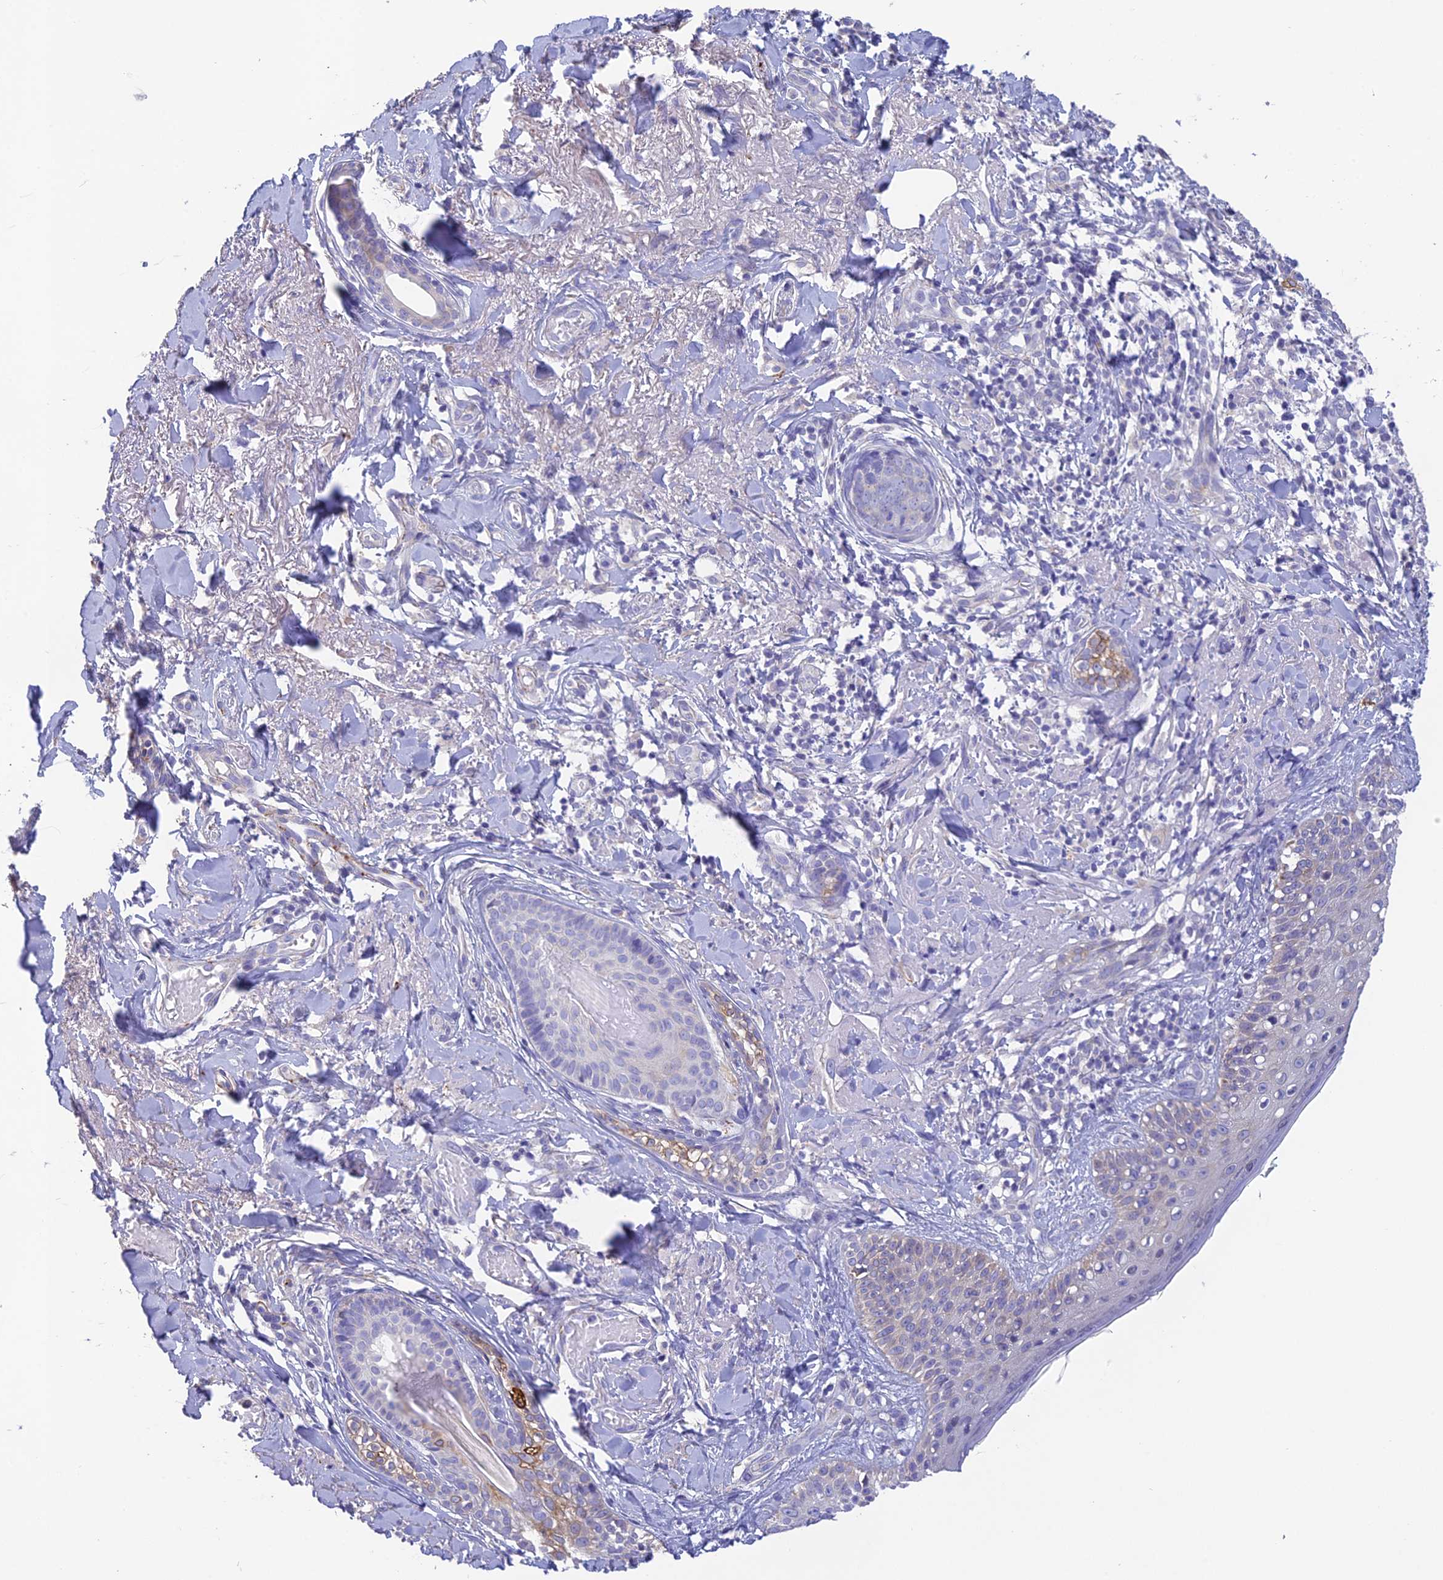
{"staining": {"intensity": "negative", "quantity": "none", "location": "none"}, "tissue": "skin cancer", "cell_type": "Tumor cells", "image_type": "cancer", "snomed": [{"axis": "morphology", "description": "Basal cell carcinoma"}, {"axis": "topography", "description": "Skin"}], "caption": "Protein analysis of basal cell carcinoma (skin) exhibits no significant expression in tumor cells. The staining was performed using DAB to visualize the protein expression in brown, while the nuclei were stained in blue with hematoxylin (Magnification: 20x).", "gene": "HSD17B2", "patient": {"sex": "female", "age": 76}}